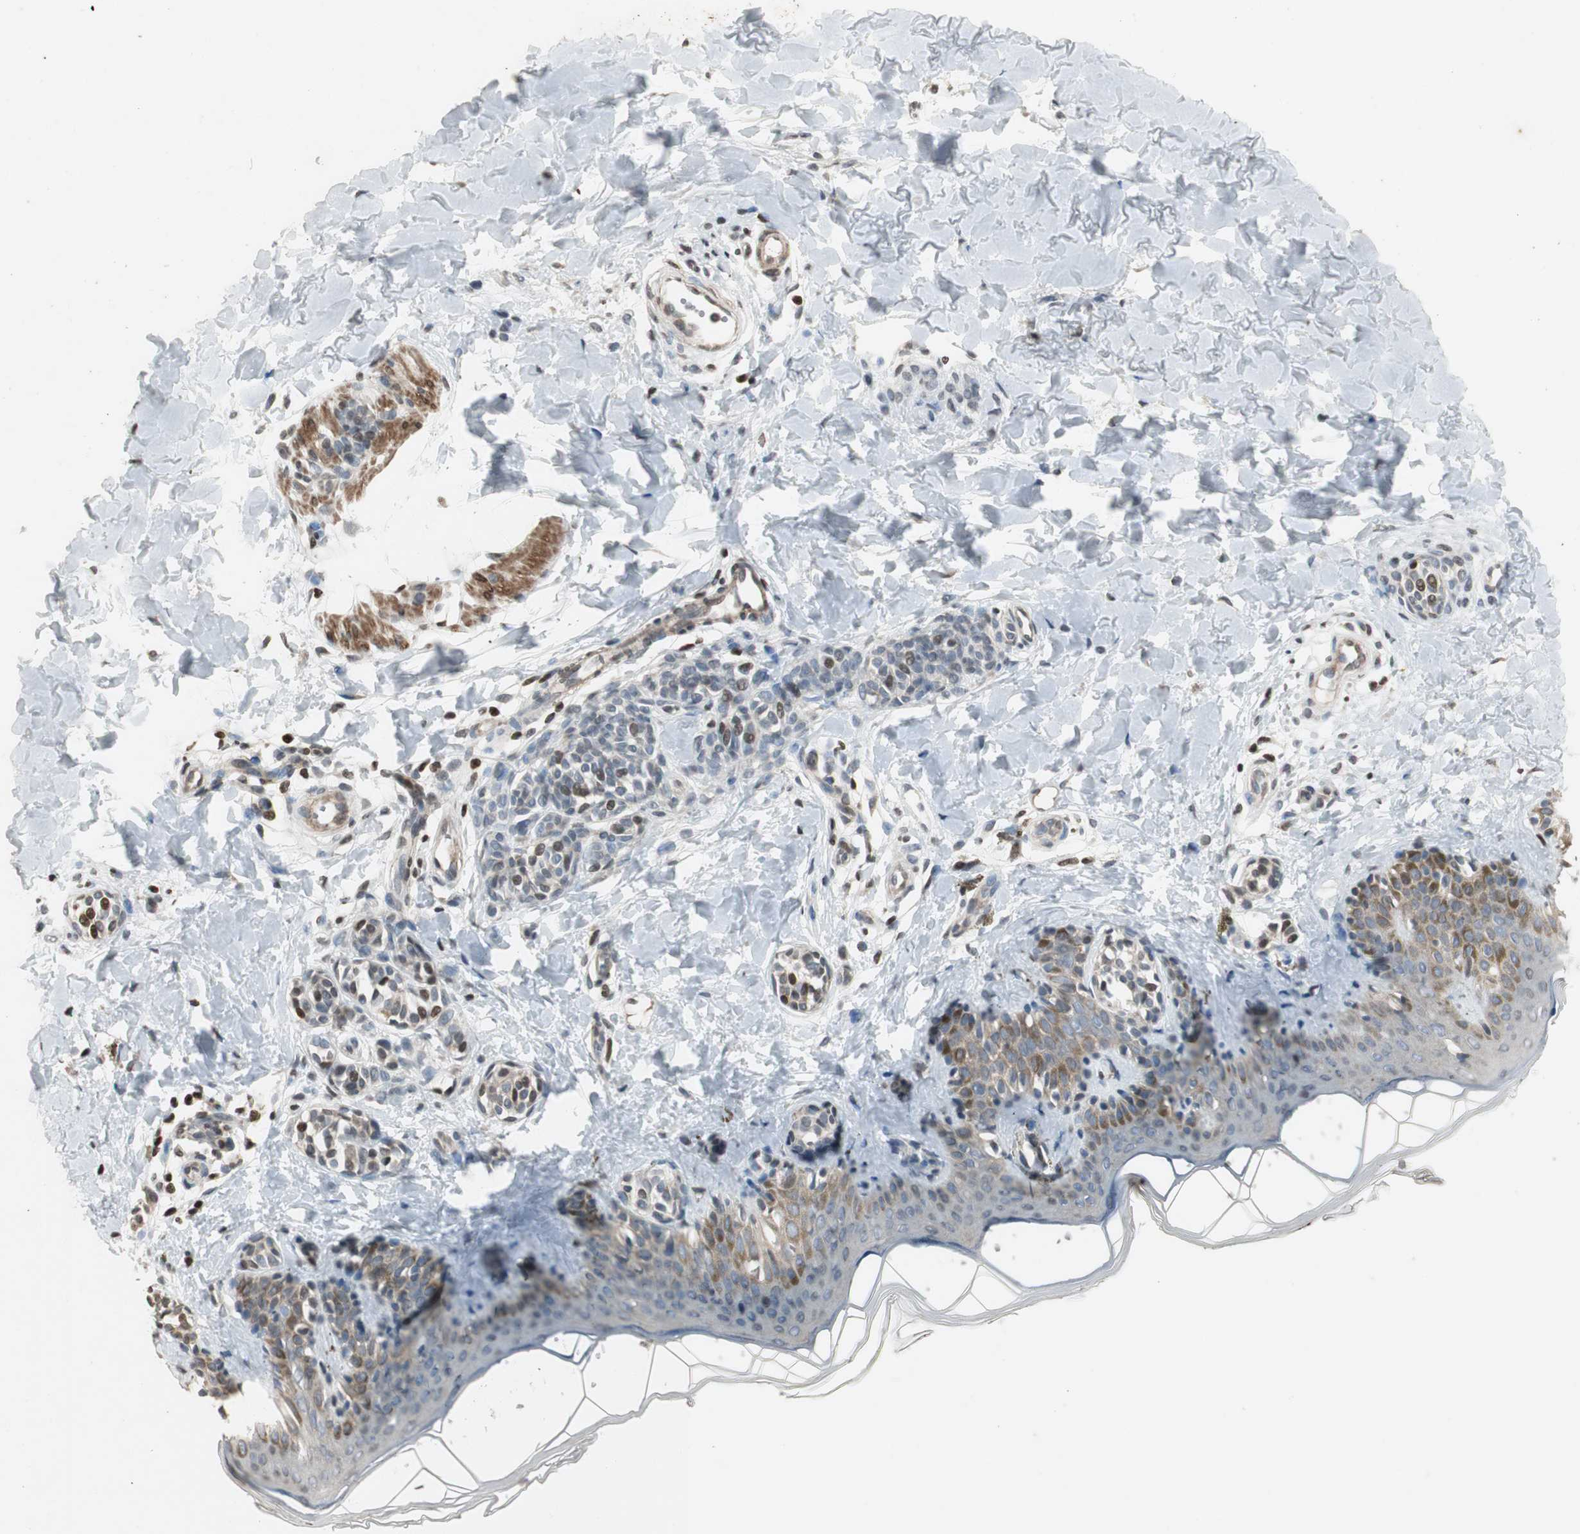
{"staining": {"intensity": "negative", "quantity": "none", "location": "none"}, "tissue": "skin", "cell_type": "Fibroblasts", "image_type": "normal", "snomed": [{"axis": "morphology", "description": "Normal tissue, NOS"}, {"axis": "topography", "description": "Skin"}], "caption": "Immunohistochemical staining of benign skin exhibits no significant positivity in fibroblasts. Nuclei are stained in blue.", "gene": "PRKG1", "patient": {"sex": "male", "age": 16}}